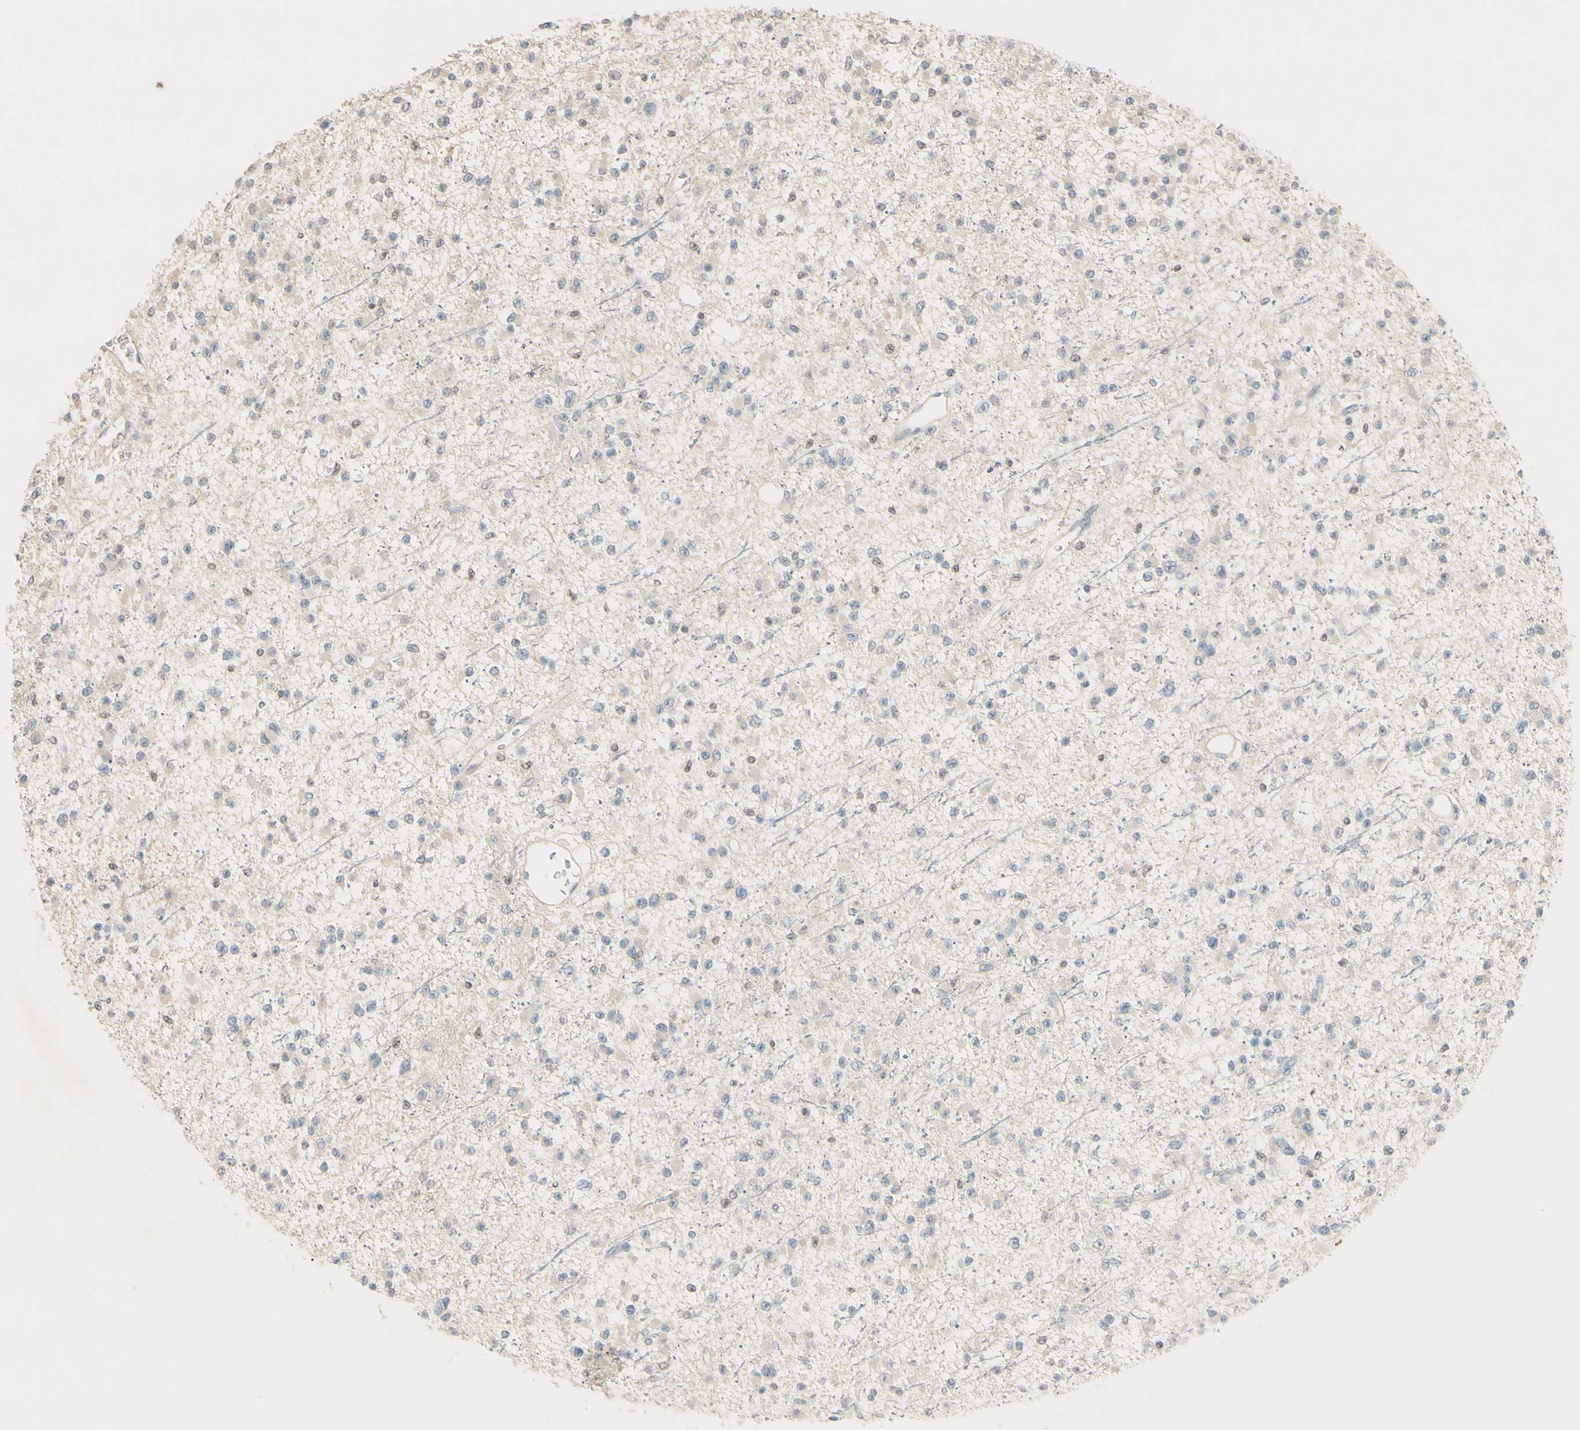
{"staining": {"intensity": "negative", "quantity": "none", "location": "none"}, "tissue": "glioma", "cell_type": "Tumor cells", "image_type": "cancer", "snomed": [{"axis": "morphology", "description": "Glioma, malignant, Low grade"}, {"axis": "topography", "description": "Brain"}], "caption": "Tumor cells show no significant protein positivity in low-grade glioma (malignant).", "gene": "NFYA", "patient": {"sex": "female", "age": 22}}